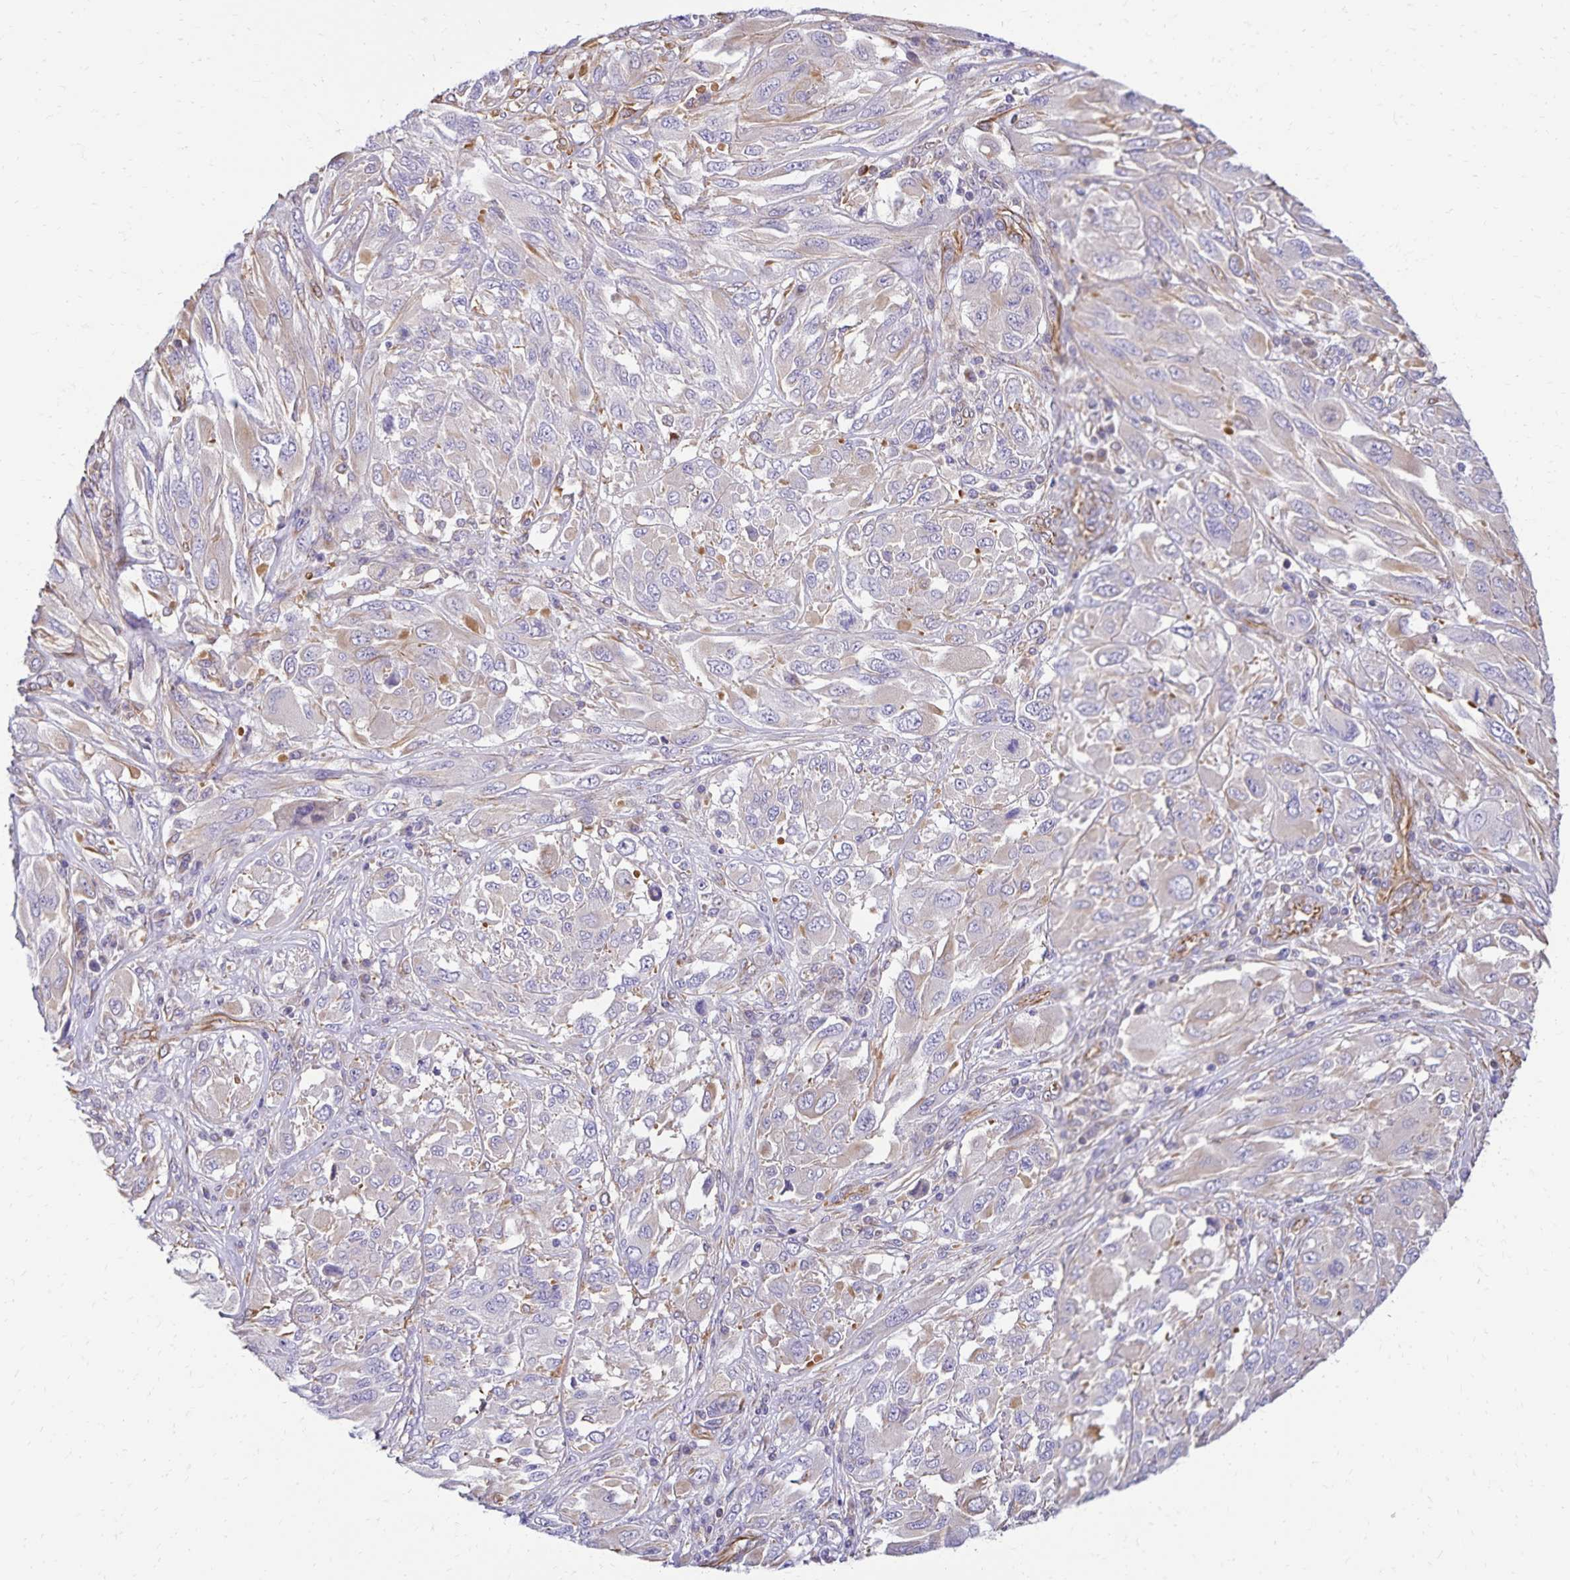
{"staining": {"intensity": "negative", "quantity": "none", "location": "none"}, "tissue": "melanoma", "cell_type": "Tumor cells", "image_type": "cancer", "snomed": [{"axis": "morphology", "description": "Malignant melanoma, NOS"}, {"axis": "topography", "description": "Skin"}], "caption": "Immunohistochemical staining of human malignant melanoma exhibits no significant positivity in tumor cells.", "gene": "TRPV6", "patient": {"sex": "female", "age": 91}}